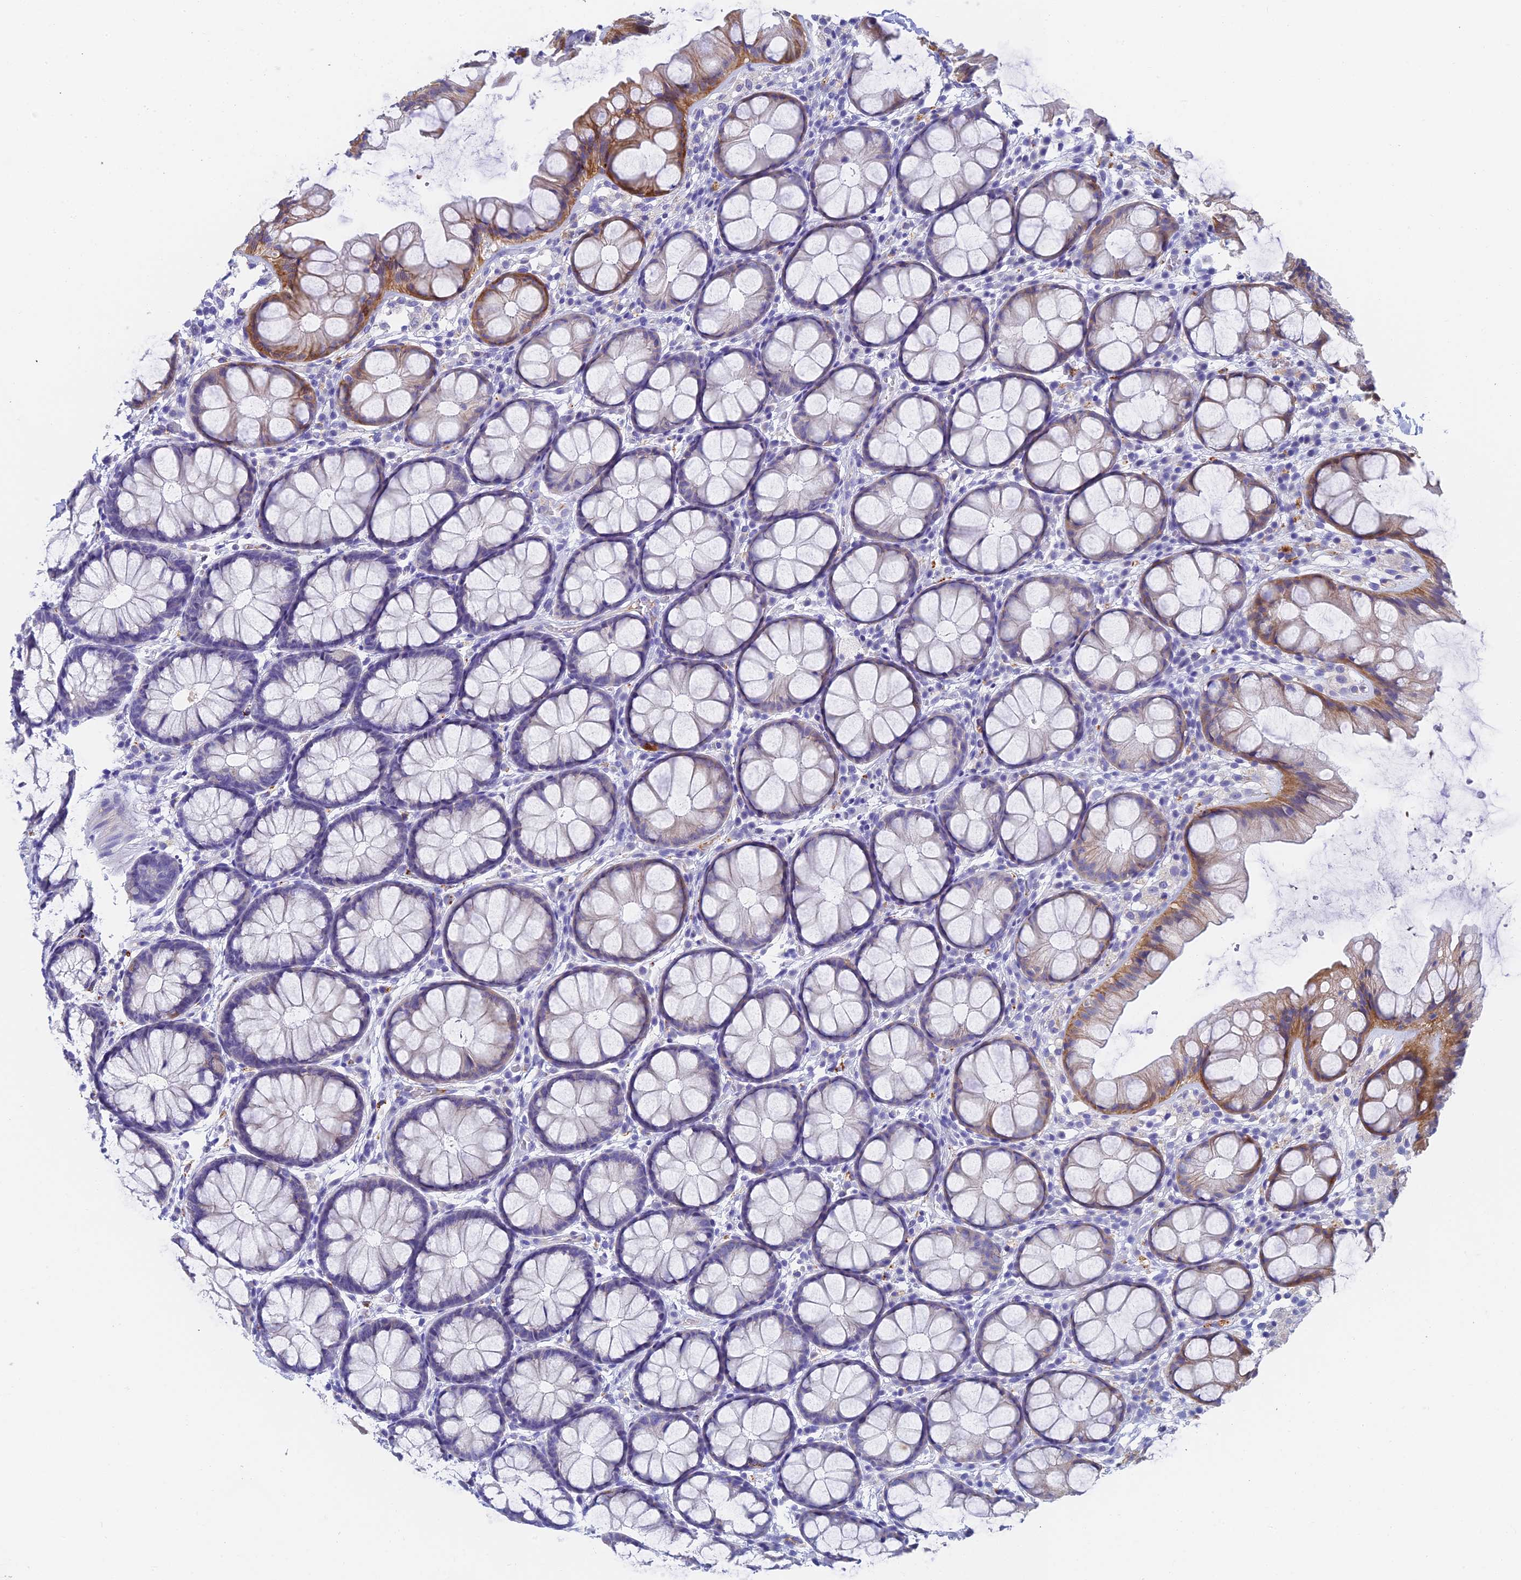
{"staining": {"intensity": "negative", "quantity": "none", "location": "none"}, "tissue": "colon", "cell_type": "Endothelial cells", "image_type": "normal", "snomed": [{"axis": "morphology", "description": "Normal tissue, NOS"}, {"axis": "topography", "description": "Colon"}], "caption": "Endothelial cells show no significant protein staining in normal colon. The staining is performed using DAB brown chromogen with nuclei counter-stained in using hematoxylin.", "gene": "ADAMTS13", "patient": {"sex": "male", "age": 47}}